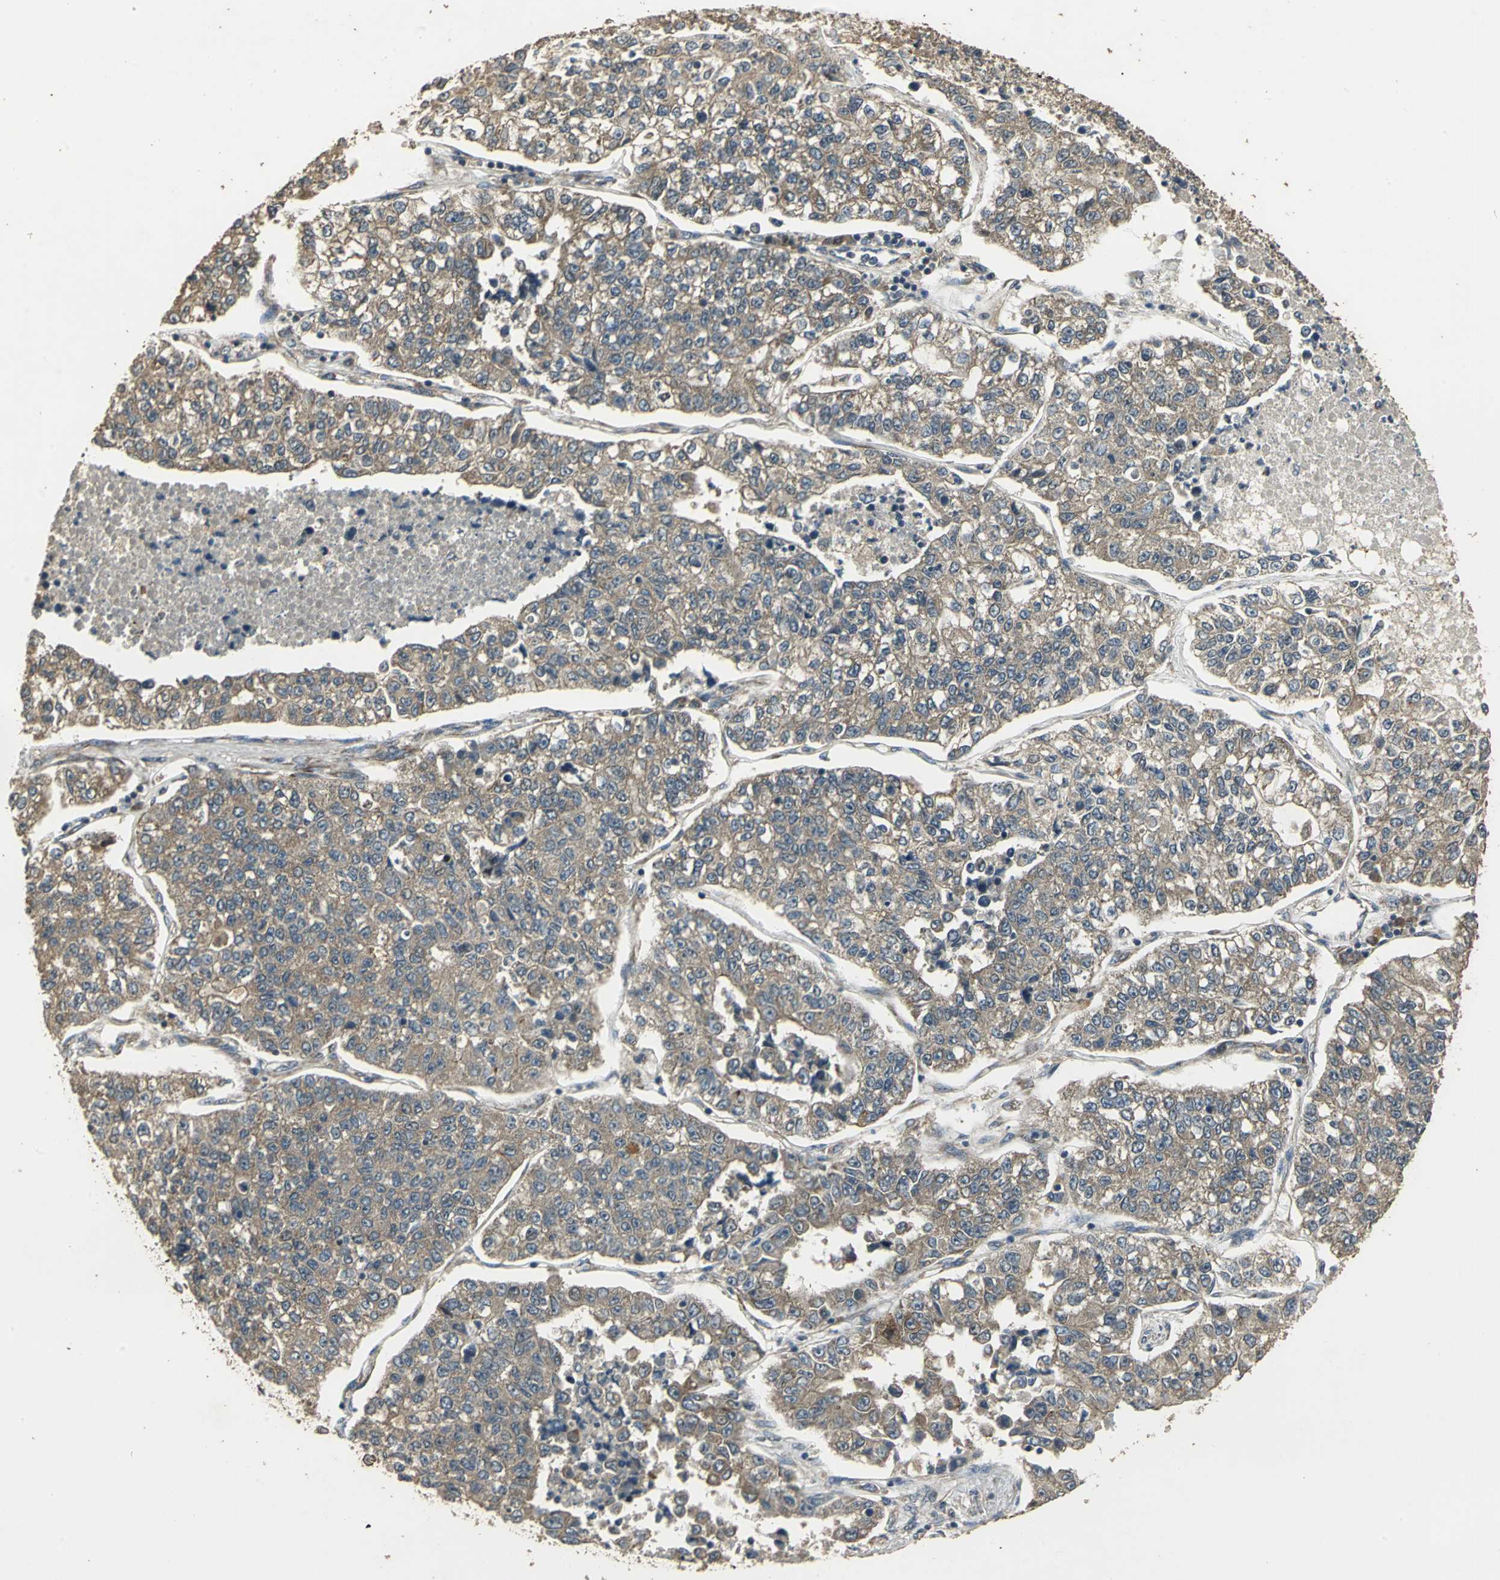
{"staining": {"intensity": "weak", "quantity": ">75%", "location": "cytoplasmic/membranous"}, "tissue": "lung cancer", "cell_type": "Tumor cells", "image_type": "cancer", "snomed": [{"axis": "morphology", "description": "Adenocarcinoma, NOS"}, {"axis": "topography", "description": "Lung"}], "caption": "Weak cytoplasmic/membranous expression is present in approximately >75% of tumor cells in lung cancer (adenocarcinoma).", "gene": "KANK1", "patient": {"sex": "male", "age": 49}}